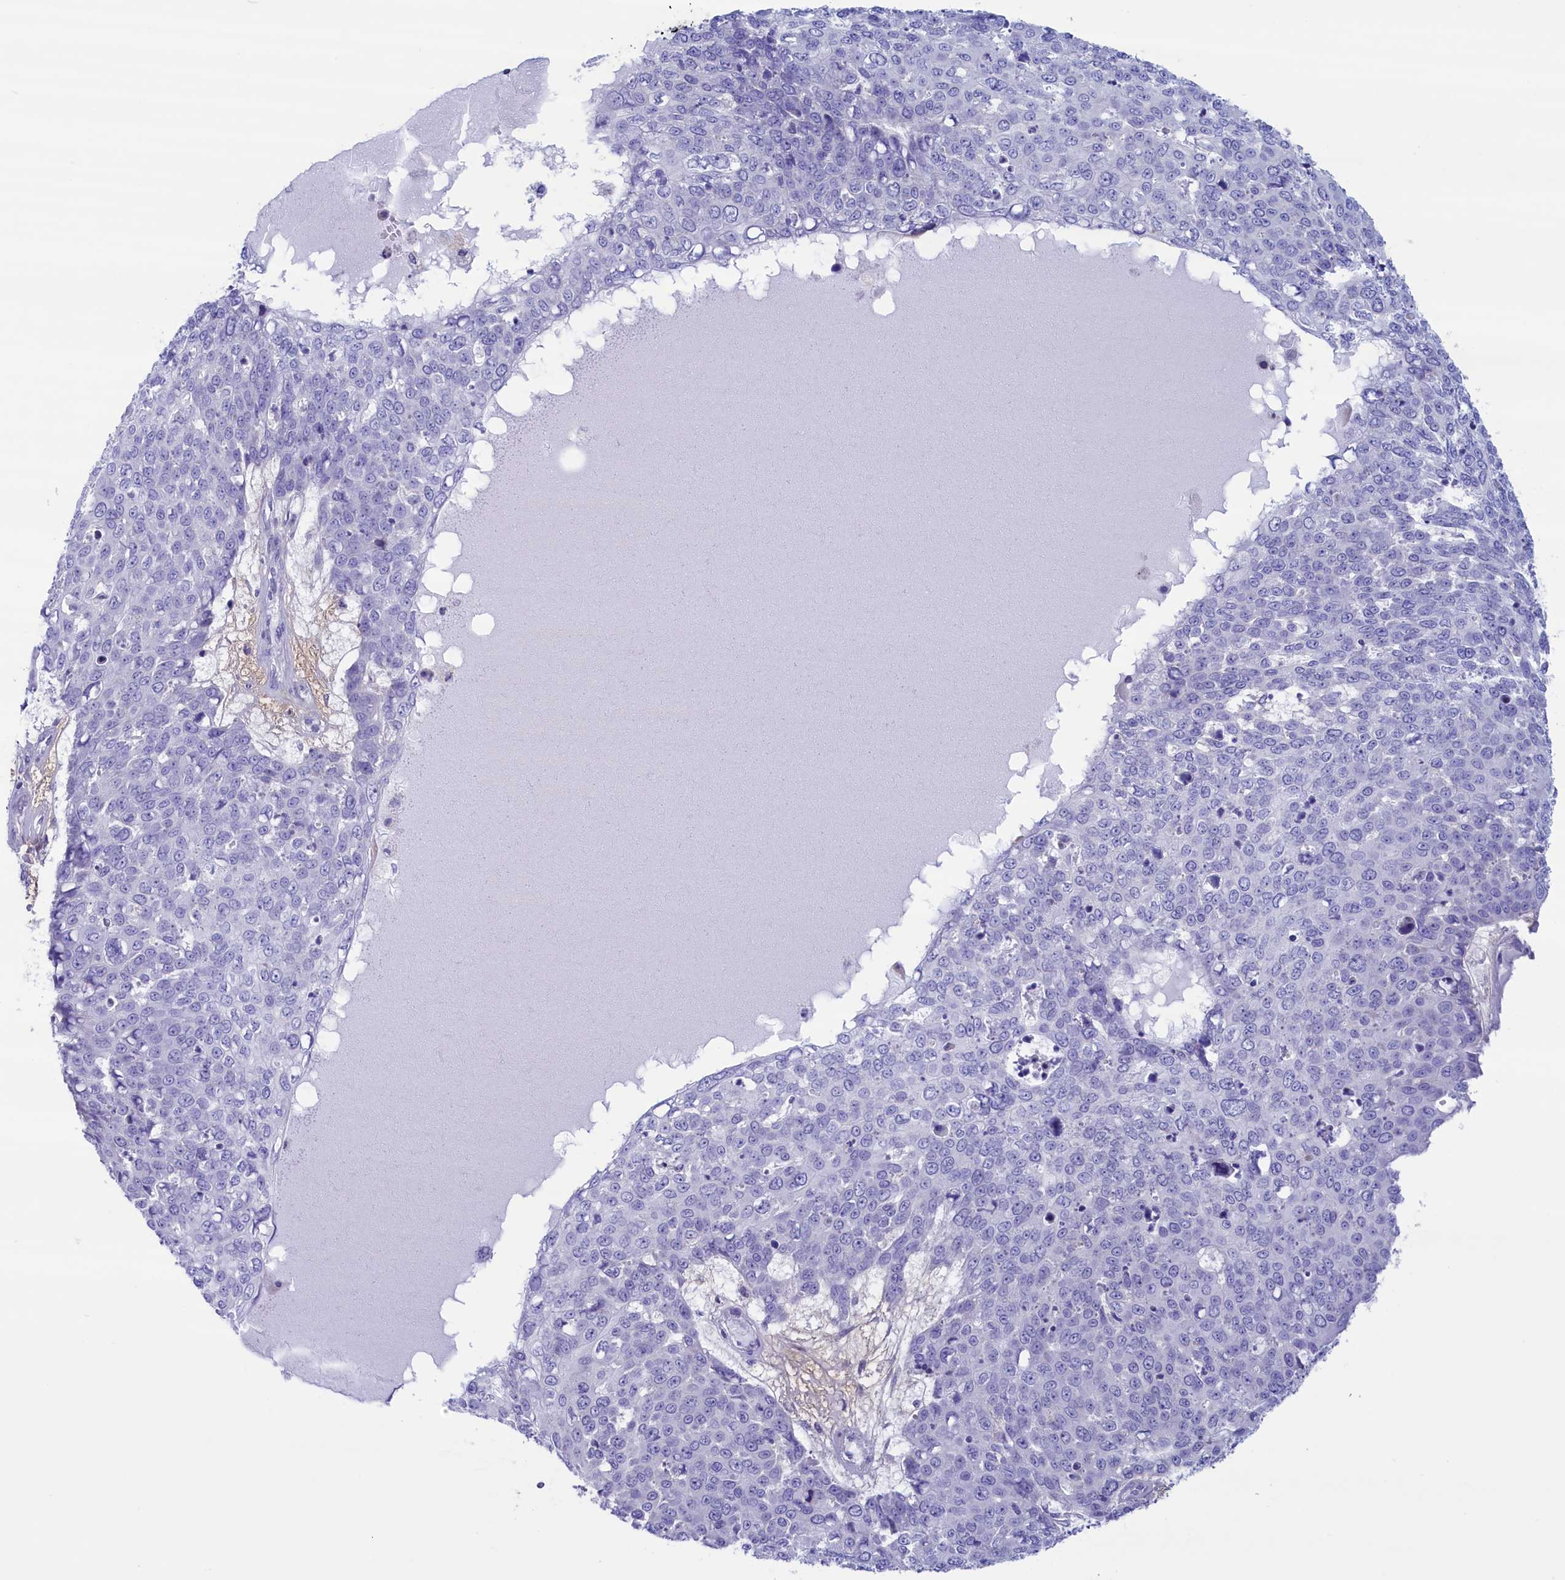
{"staining": {"intensity": "negative", "quantity": "none", "location": "none"}, "tissue": "skin cancer", "cell_type": "Tumor cells", "image_type": "cancer", "snomed": [{"axis": "morphology", "description": "Squamous cell carcinoma, NOS"}, {"axis": "topography", "description": "Skin"}], "caption": "Immunohistochemistry photomicrograph of neoplastic tissue: skin squamous cell carcinoma stained with DAB (3,3'-diaminobenzidine) exhibits no significant protein staining in tumor cells.", "gene": "MPV17L2", "patient": {"sex": "male", "age": 71}}